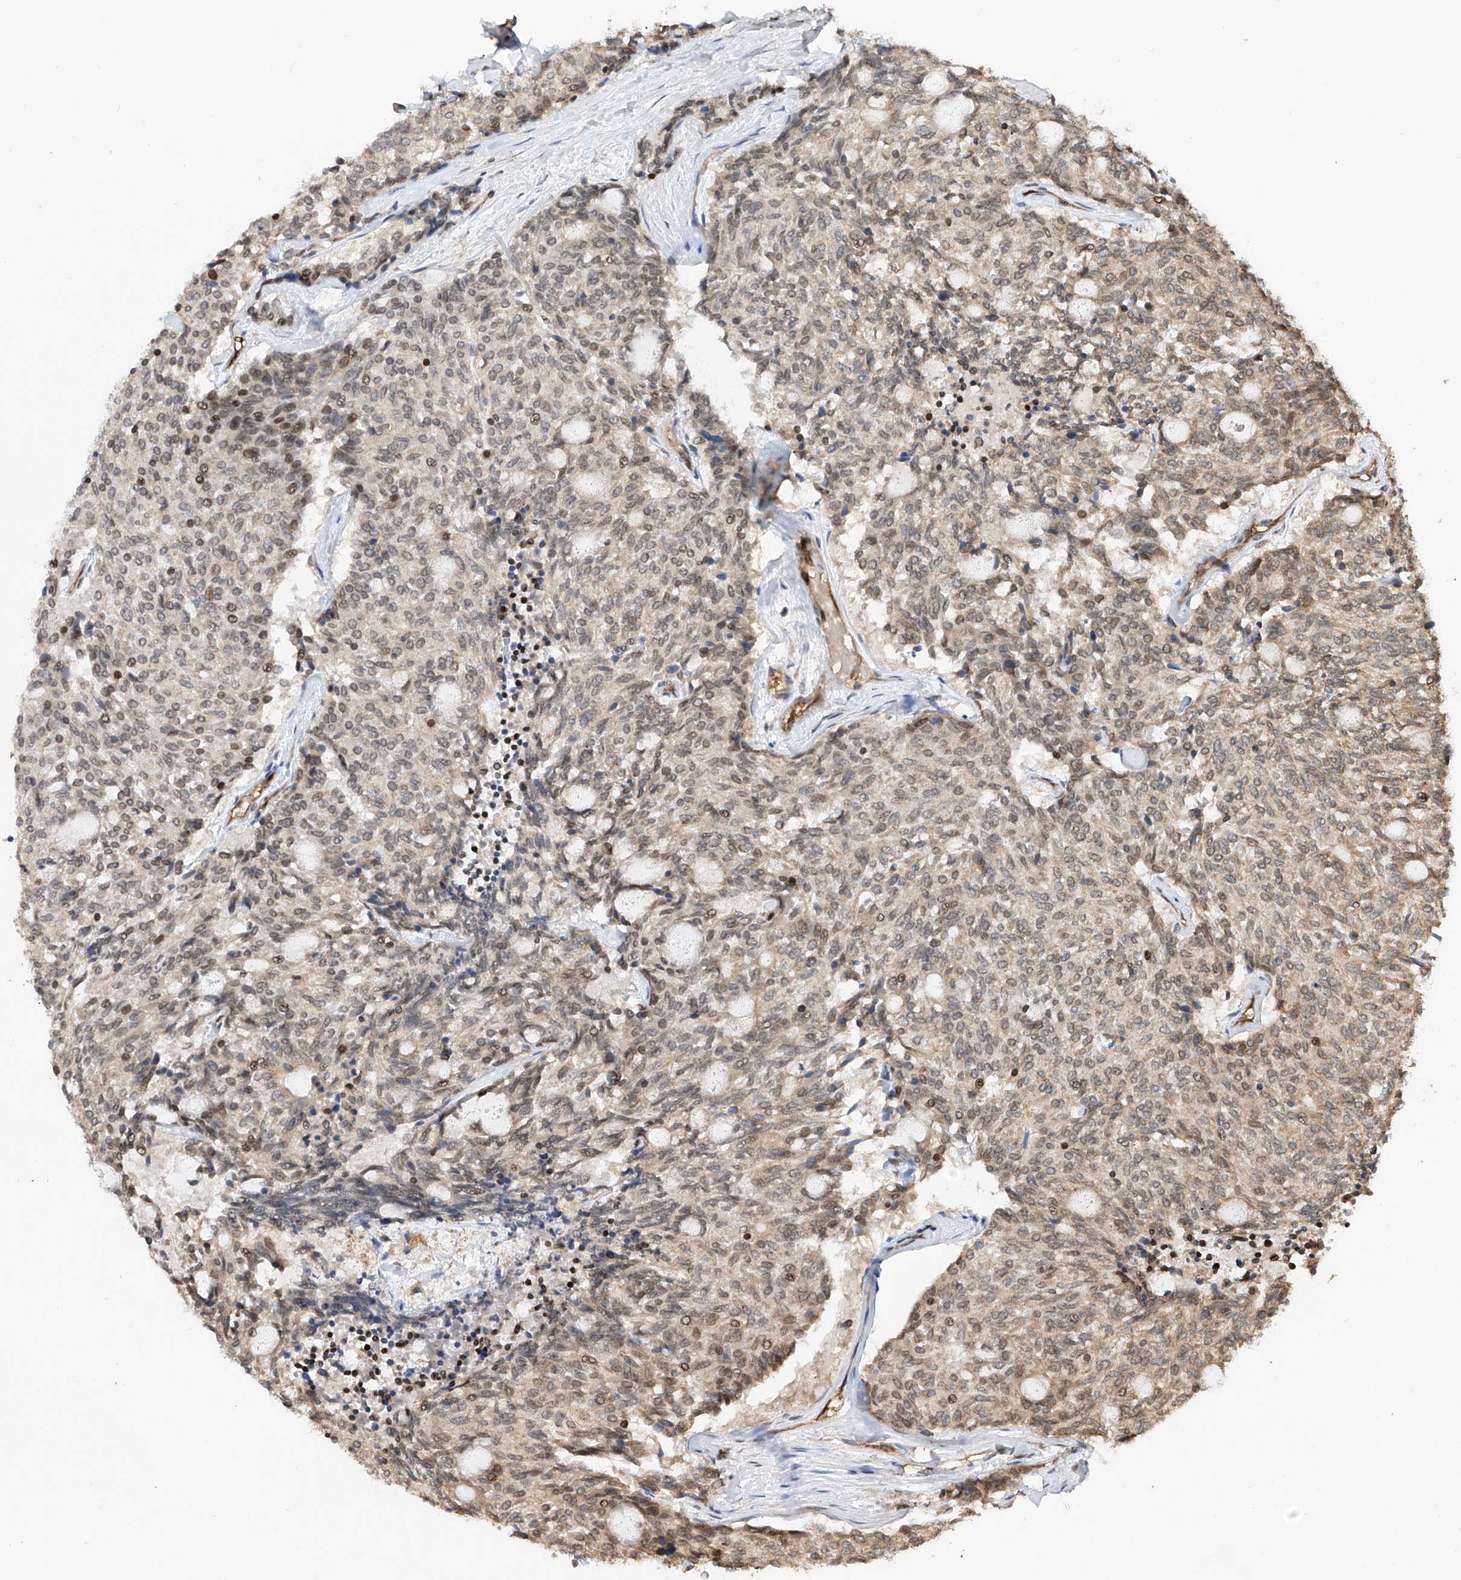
{"staining": {"intensity": "moderate", "quantity": "25%-75%", "location": "nuclear"}, "tissue": "carcinoid", "cell_type": "Tumor cells", "image_type": "cancer", "snomed": [{"axis": "morphology", "description": "Carcinoid, malignant, NOS"}, {"axis": "topography", "description": "Pancreas"}], "caption": "There is medium levels of moderate nuclear positivity in tumor cells of carcinoid, as demonstrated by immunohistochemical staining (brown color).", "gene": "RILPL2", "patient": {"sex": "female", "age": 54}}